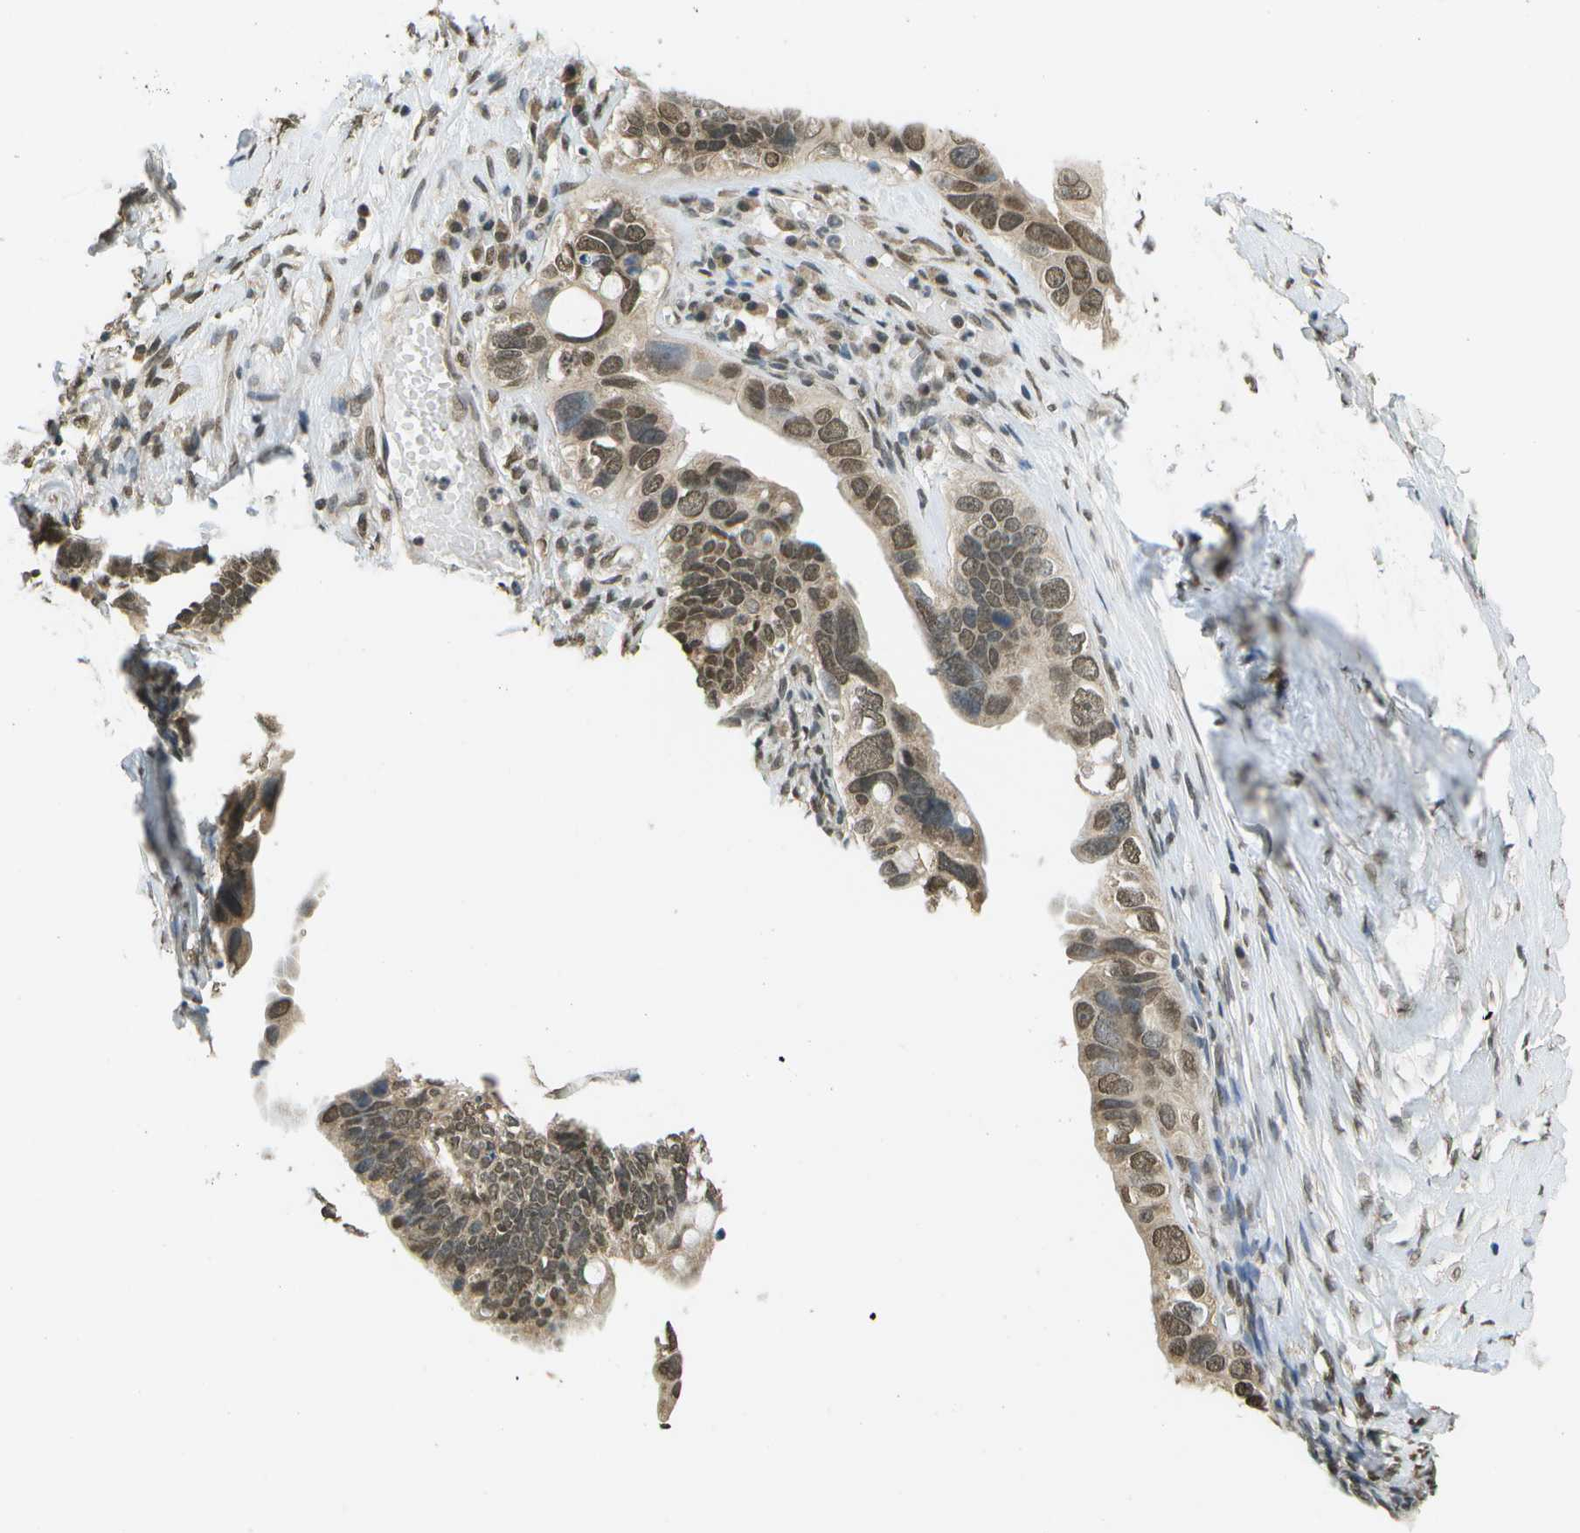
{"staining": {"intensity": "moderate", "quantity": ">75%", "location": "nuclear"}, "tissue": "ovarian cancer", "cell_type": "Tumor cells", "image_type": "cancer", "snomed": [{"axis": "morphology", "description": "Cystadenocarcinoma, serous, NOS"}, {"axis": "topography", "description": "Ovary"}], "caption": "Immunohistochemical staining of serous cystadenocarcinoma (ovarian) demonstrates medium levels of moderate nuclear protein expression in approximately >75% of tumor cells. Immunohistochemistry (ihc) stains the protein of interest in brown and the nuclei are stained blue.", "gene": "ABL2", "patient": {"sex": "female", "age": 56}}